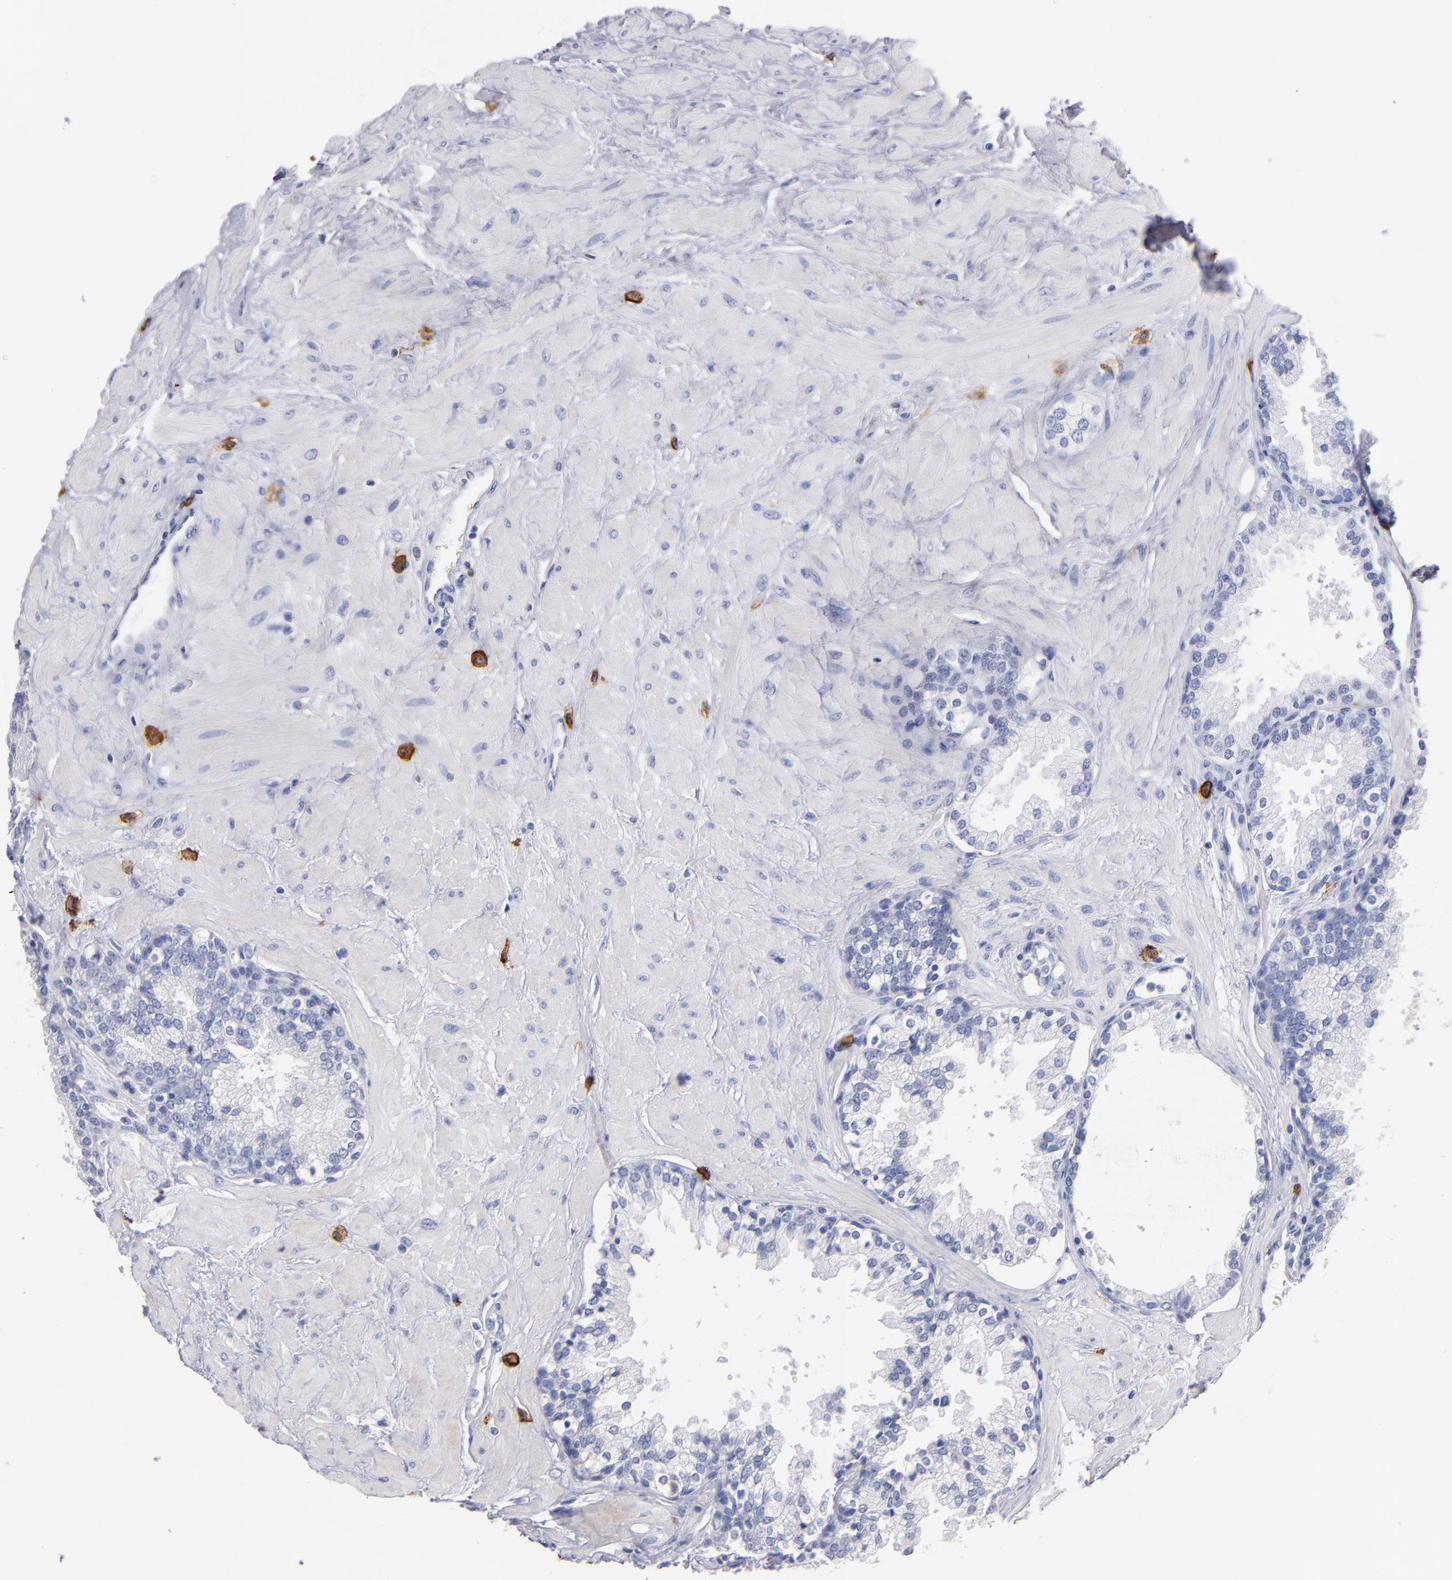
{"staining": {"intensity": "negative", "quantity": "none", "location": "none"}, "tissue": "prostate", "cell_type": "Glandular cells", "image_type": "normal", "snomed": [{"axis": "morphology", "description": "Normal tissue, NOS"}, {"axis": "topography", "description": "Prostate"}], "caption": "Immunohistochemistry of benign prostate shows no staining in glandular cells.", "gene": "KIT", "patient": {"sex": "male", "age": 51}}